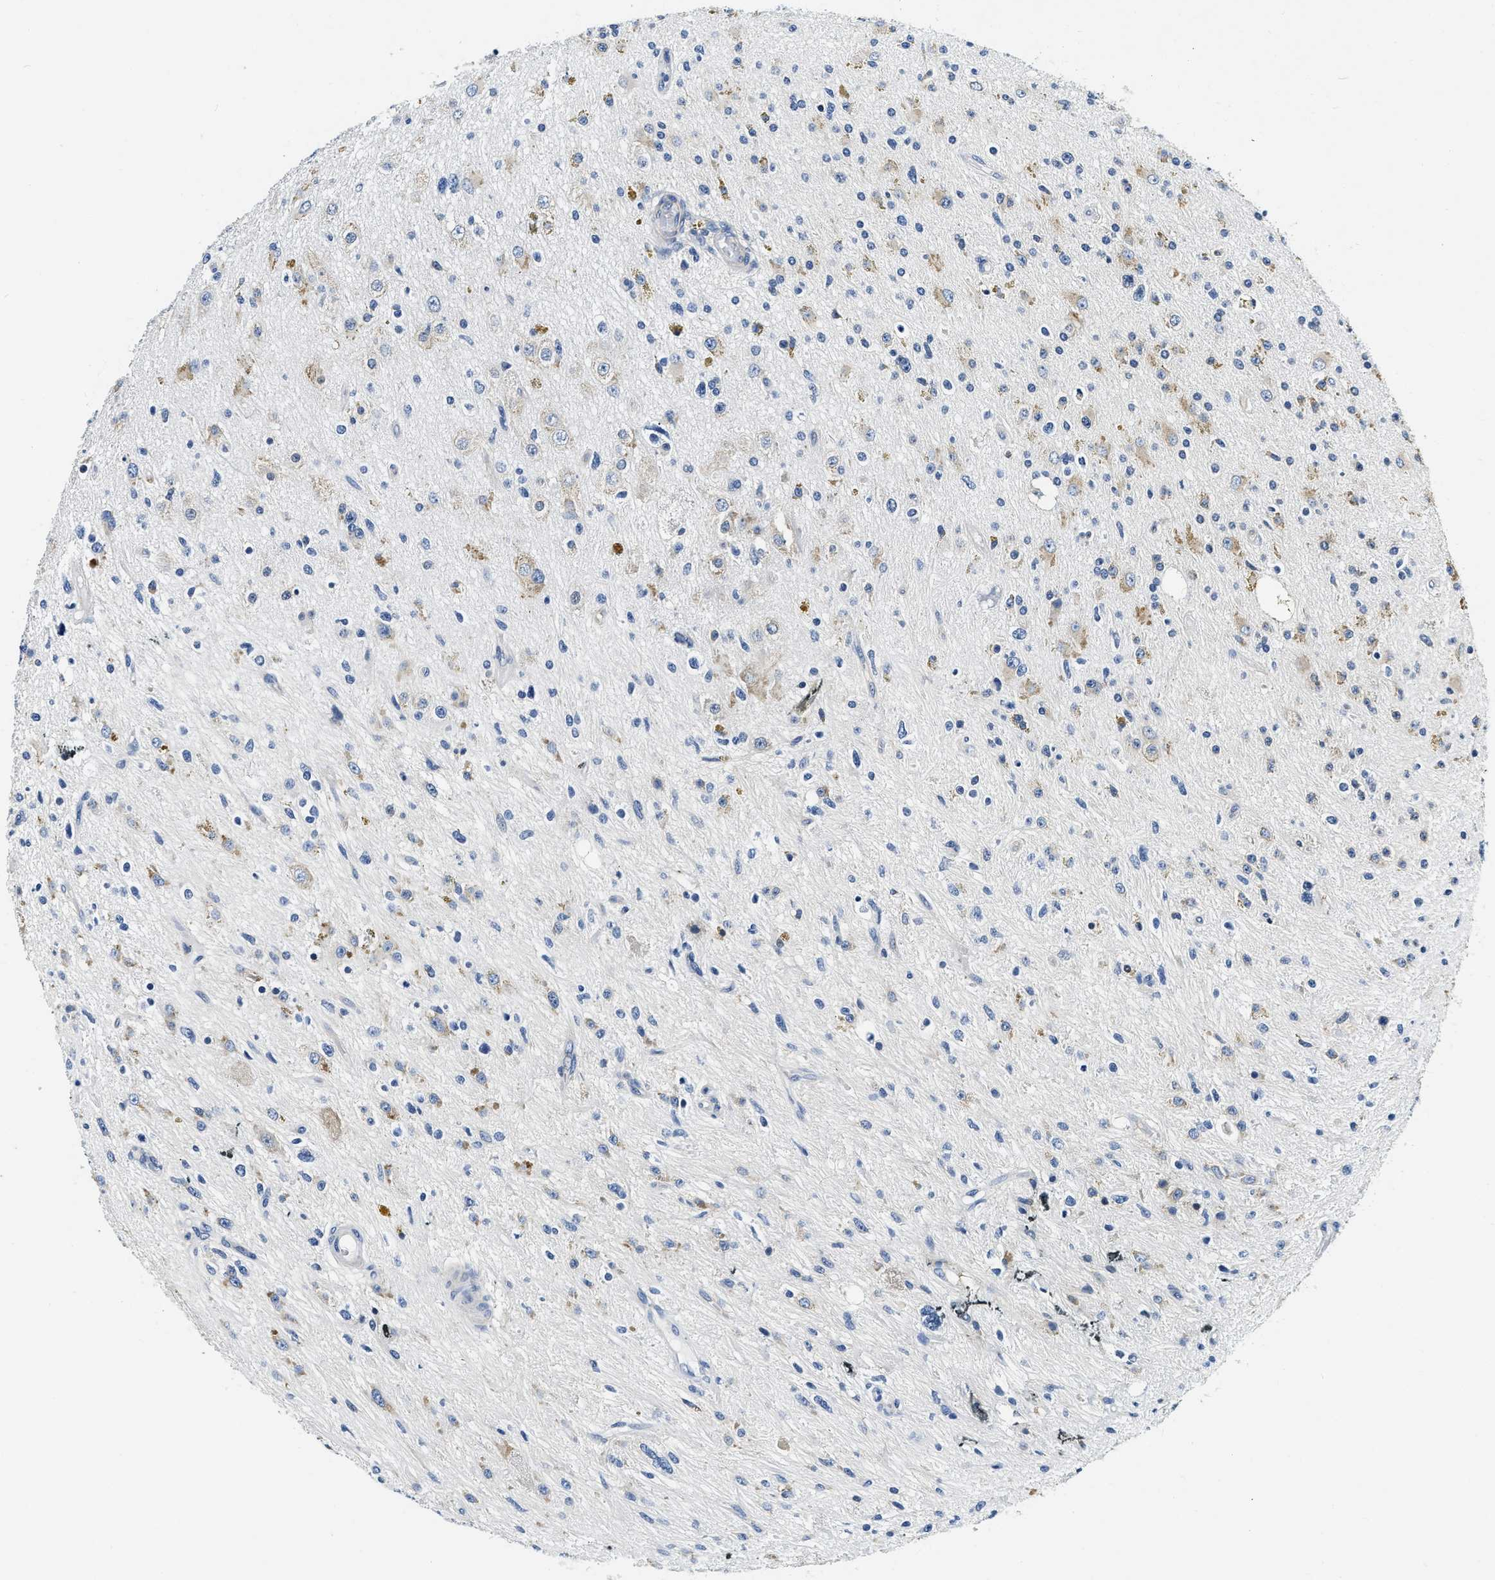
{"staining": {"intensity": "weak", "quantity": "<25%", "location": "cytoplasmic/membranous"}, "tissue": "glioma", "cell_type": "Tumor cells", "image_type": "cancer", "snomed": [{"axis": "morphology", "description": "Glioma, malignant, High grade"}, {"axis": "topography", "description": "Brain"}], "caption": "The immunohistochemistry (IHC) micrograph has no significant positivity in tumor cells of malignant high-grade glioma tissue. (DAB immunohistochemistry with hematoxylin counter stain).", "gene": "EIF2AK2", "patient": {"sex": "male", "age": 33}}